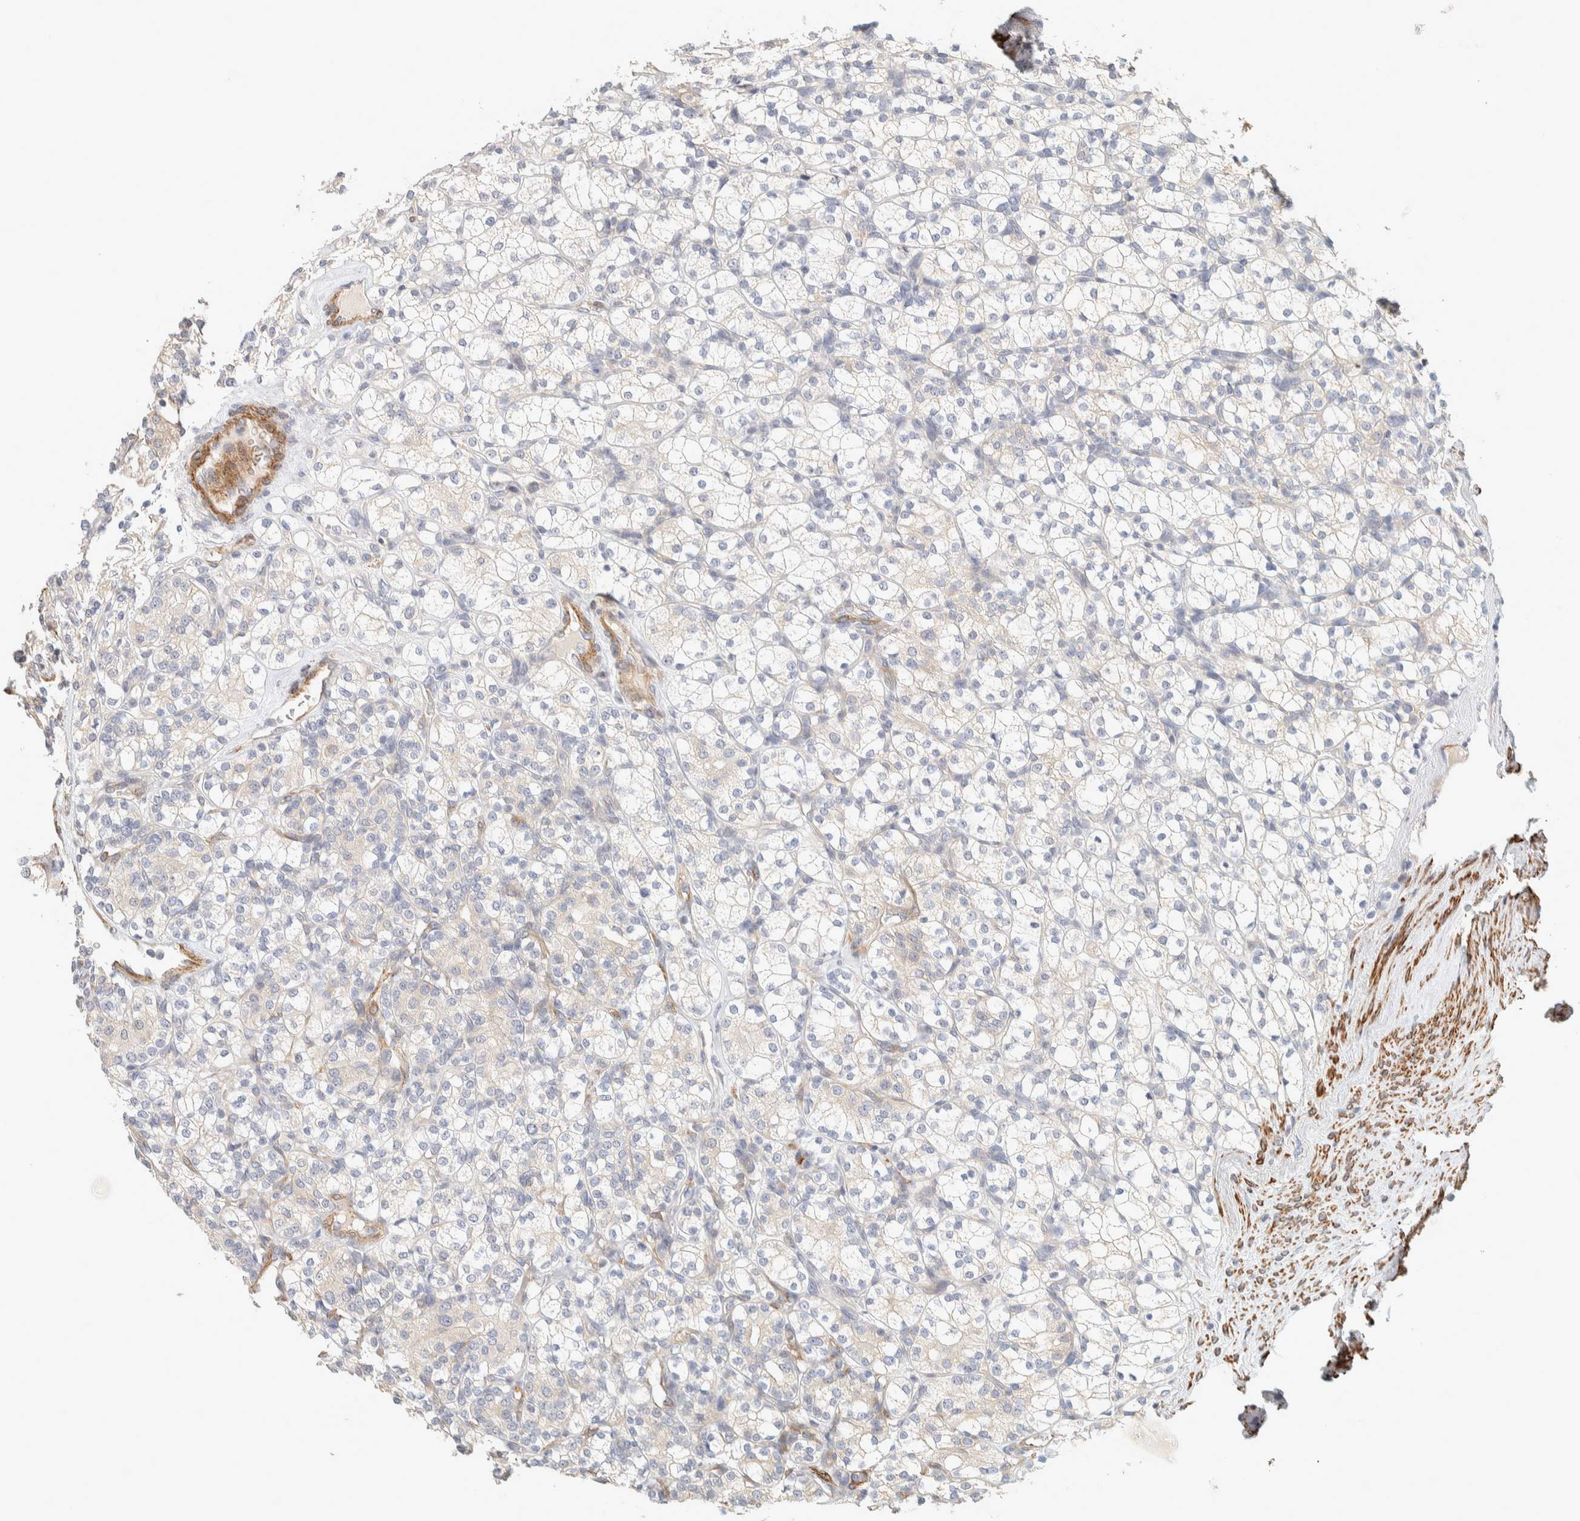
{"staining": {"intensity": "negative", "quantity": "none", "location": "none"}, "tissue": "renal cancer", "cell_type": "Tumor cells", "image_type": "cancer", "snomed": [{"axis": "morphology", "description": "Adenocarcinoma, NOS"}, {"axis": "topography", "description": "Kidney"}], "caption": "Renal adenocarcinoma was stained to show a protein in brown. There is no significant expression in tumor cells. (Stains: DAB (3,3'-diaminobenzidine) IHC with hematoxylin counter stain, Microscopy: brightfield microscopy at high magnification).", "gene": "CDR2", "patient": {"sex": "male", "age": 77}}